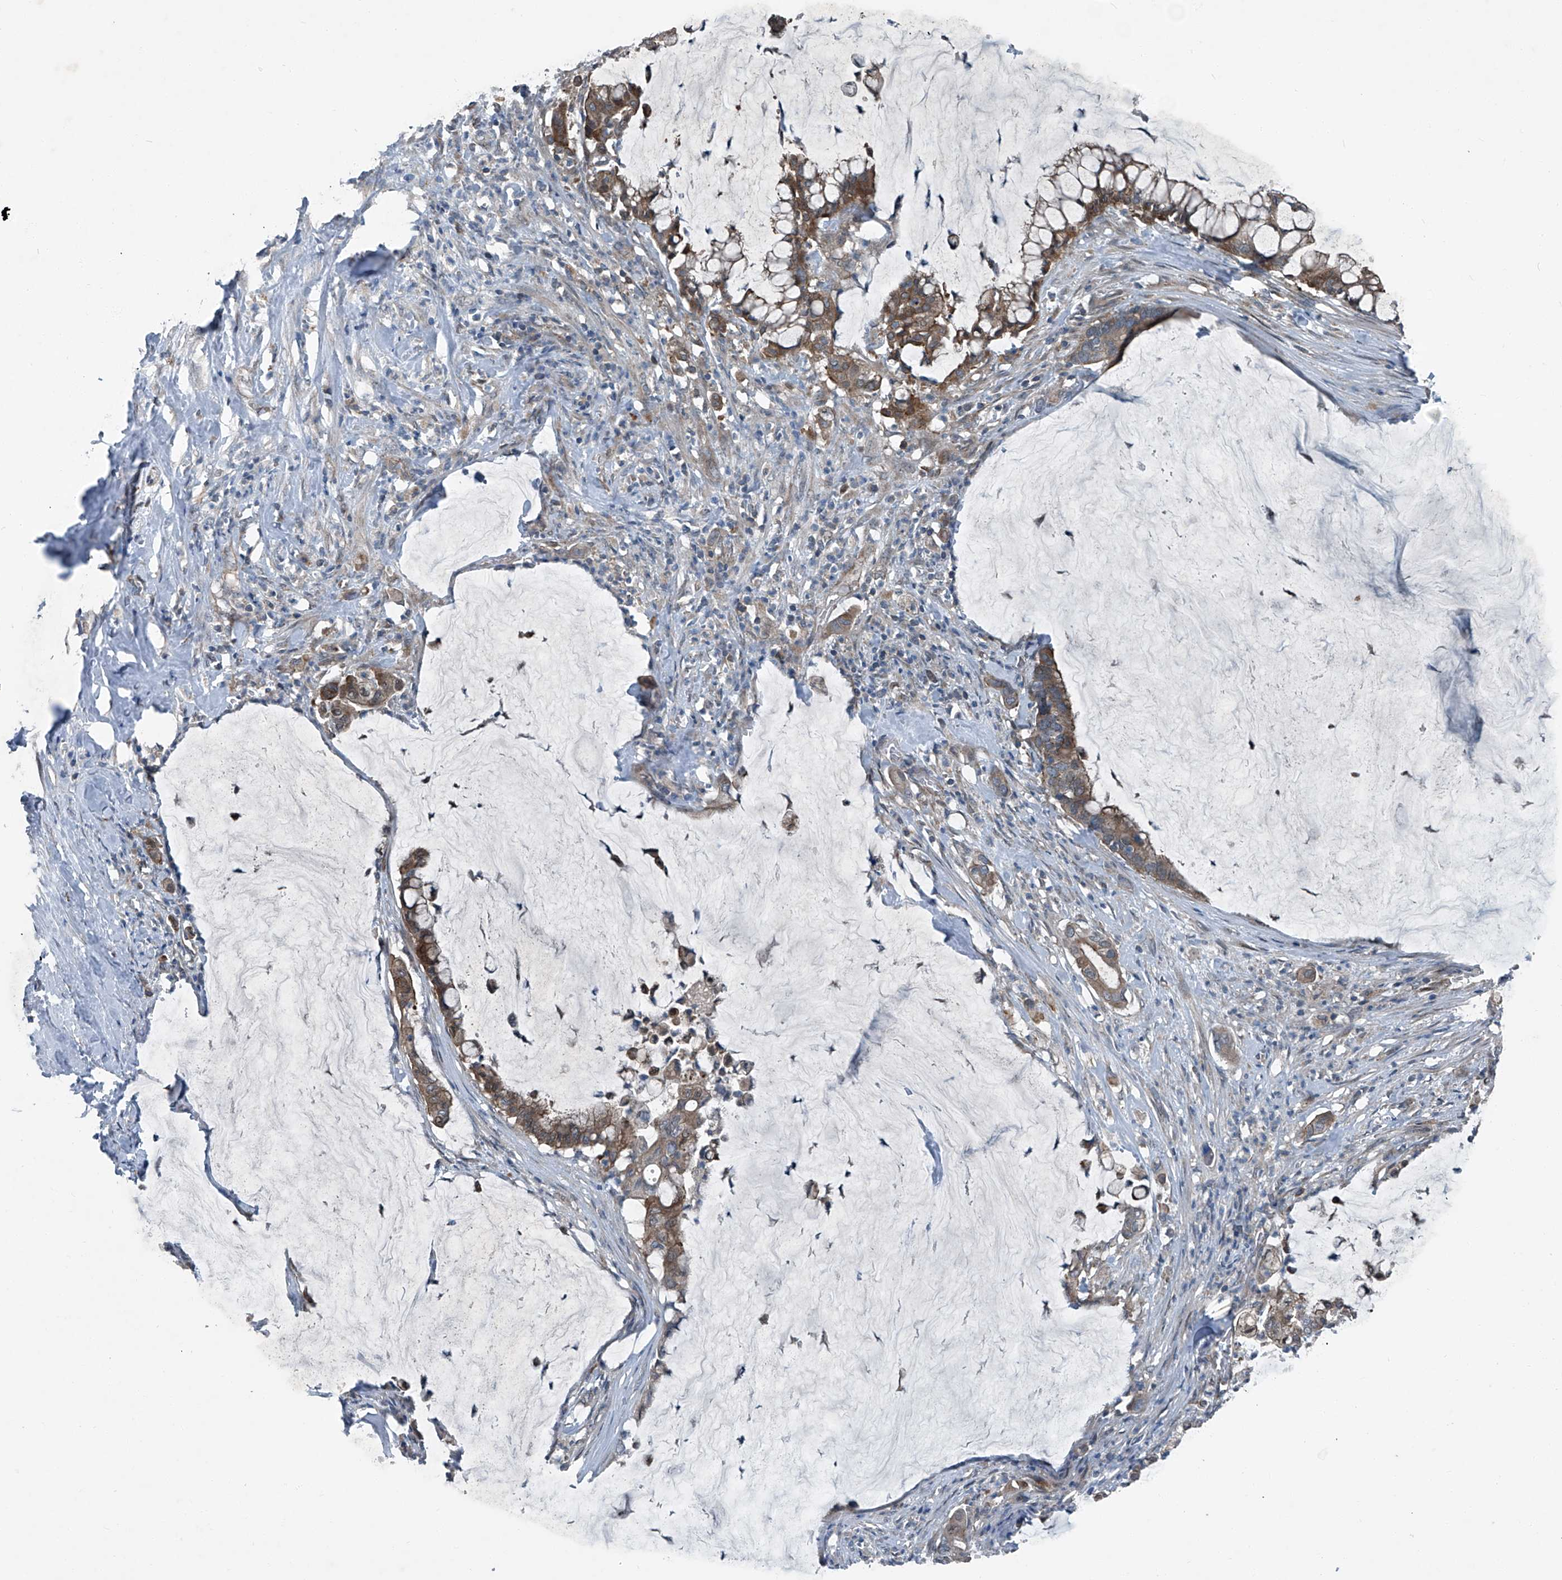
{"staining": {"intensity": "moderate", "quantity": ">75%", "location": "cytoplasmic/membranous"}, "tissue": "pancreatic cancer", "cell_type": "Tumor cells", "image_type": "cancer", "snomed": [{"axis": "morphology", "description": "Adenocarcinoma, NOS"}, {"axis": "topography", "description": "Pancreas"}], "caption": "A brown stain highlights moderate cytoplasmic/membranous expression of a protein in pancreatic cancer tumor cells.", "gene": "SENP2", "patient": {"sex": "male", "age": 41}}